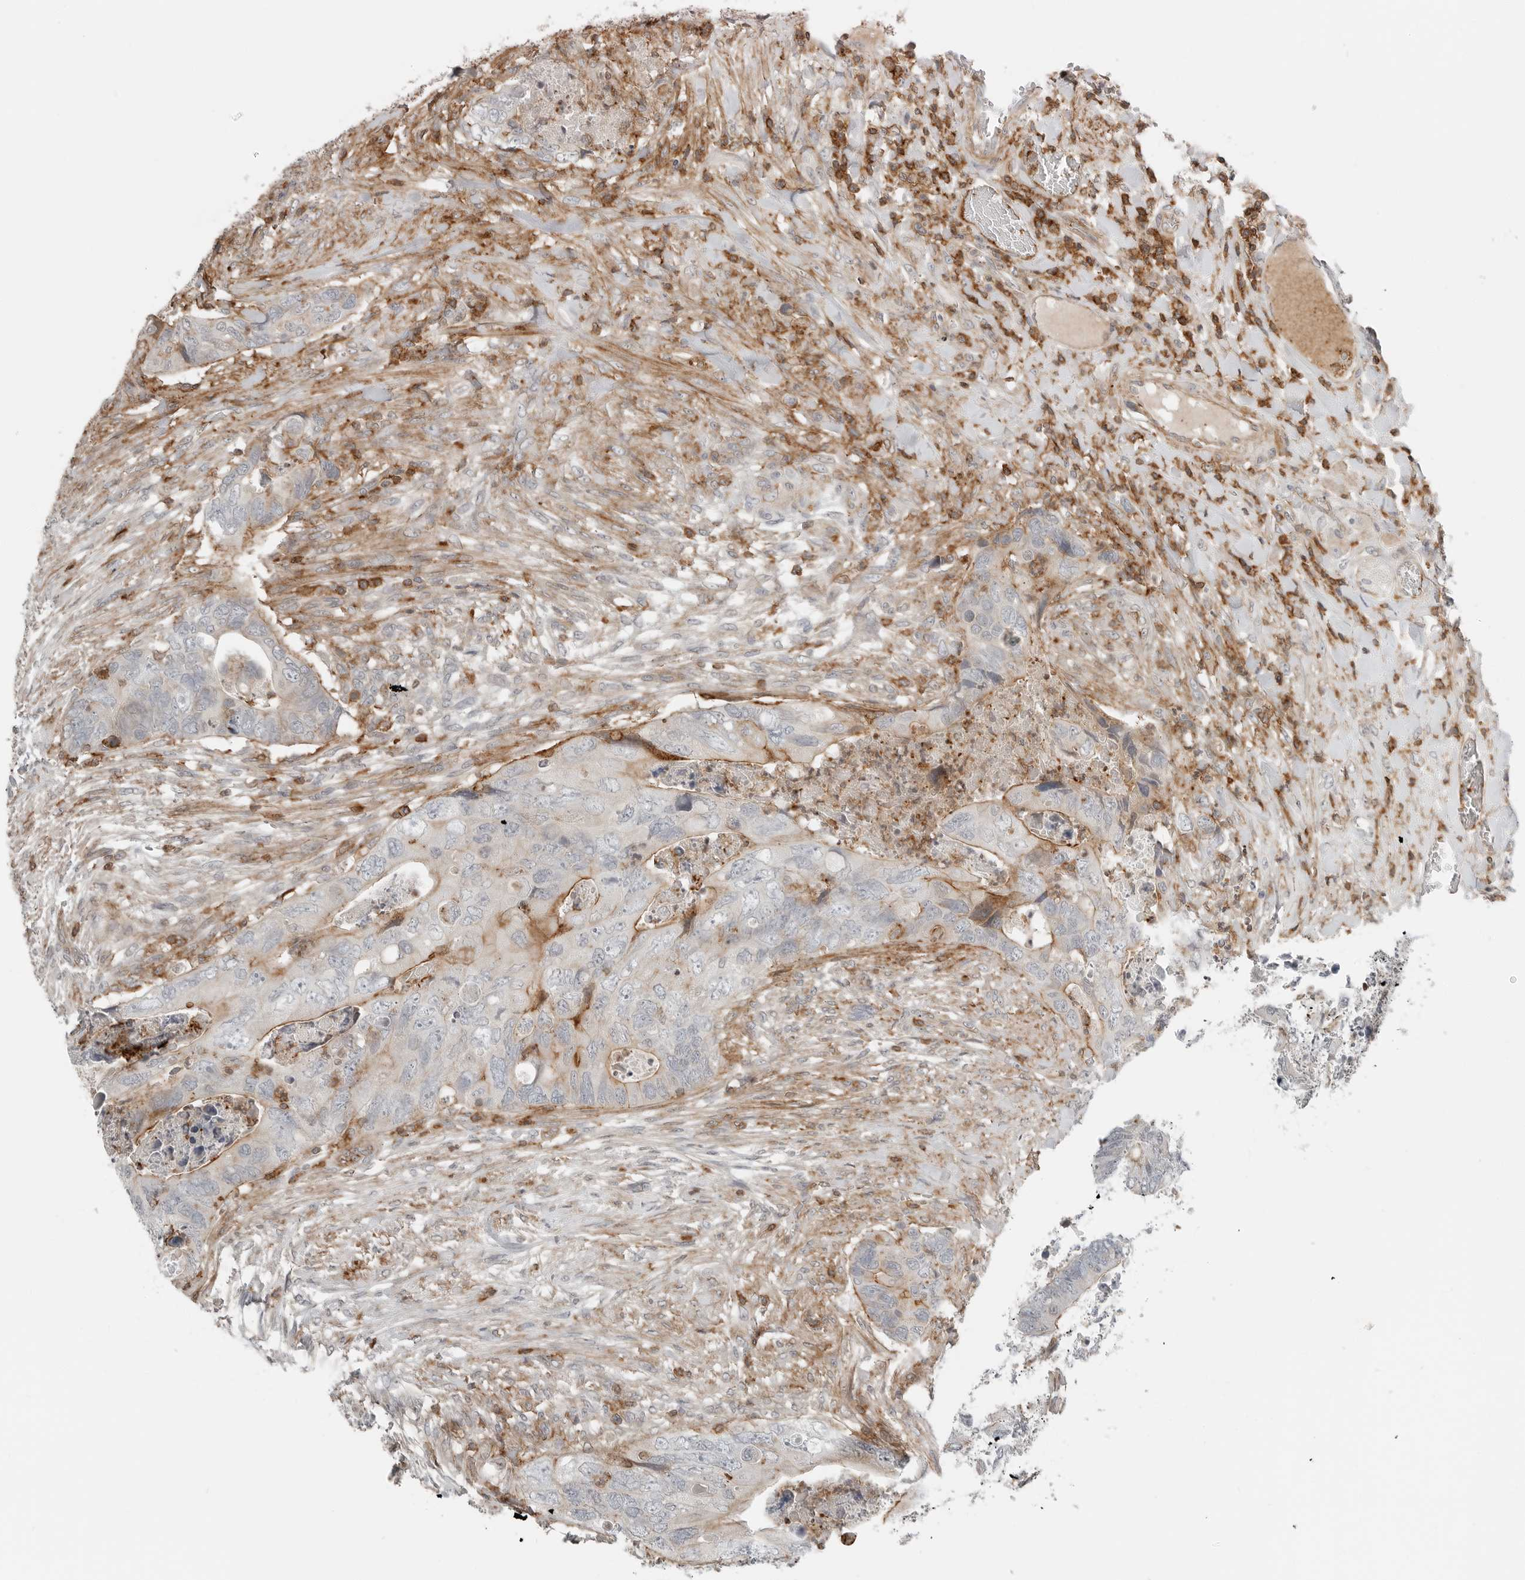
{"staining": {"intensity": "moderate", "quantity": "25%-75%", "location": "cytoplasmic/membranous"}, "tissue": "colorectal cancer", "cell_type": "Tumor cells", "image_type": "cancer", "snomed": [{"axis": "morphology", "description": "Adenocarcinoma, NOS"}, {"axis": "topography", "description": "Rectum"}], "caption": "IHC of adenocarcinoma (colorectal) reveals medium levels of moderate cytoplasmic/membranous positivity in about 25%-75% of tumor cells. Using DAB (3,3'-diaminobenzidine) (brown) and hematoxylin (blue) stains, captured at high magnification using brightfield microscopy.", "gene": "LEFTY2", "patient": {"sex": "male", "age": 63}}